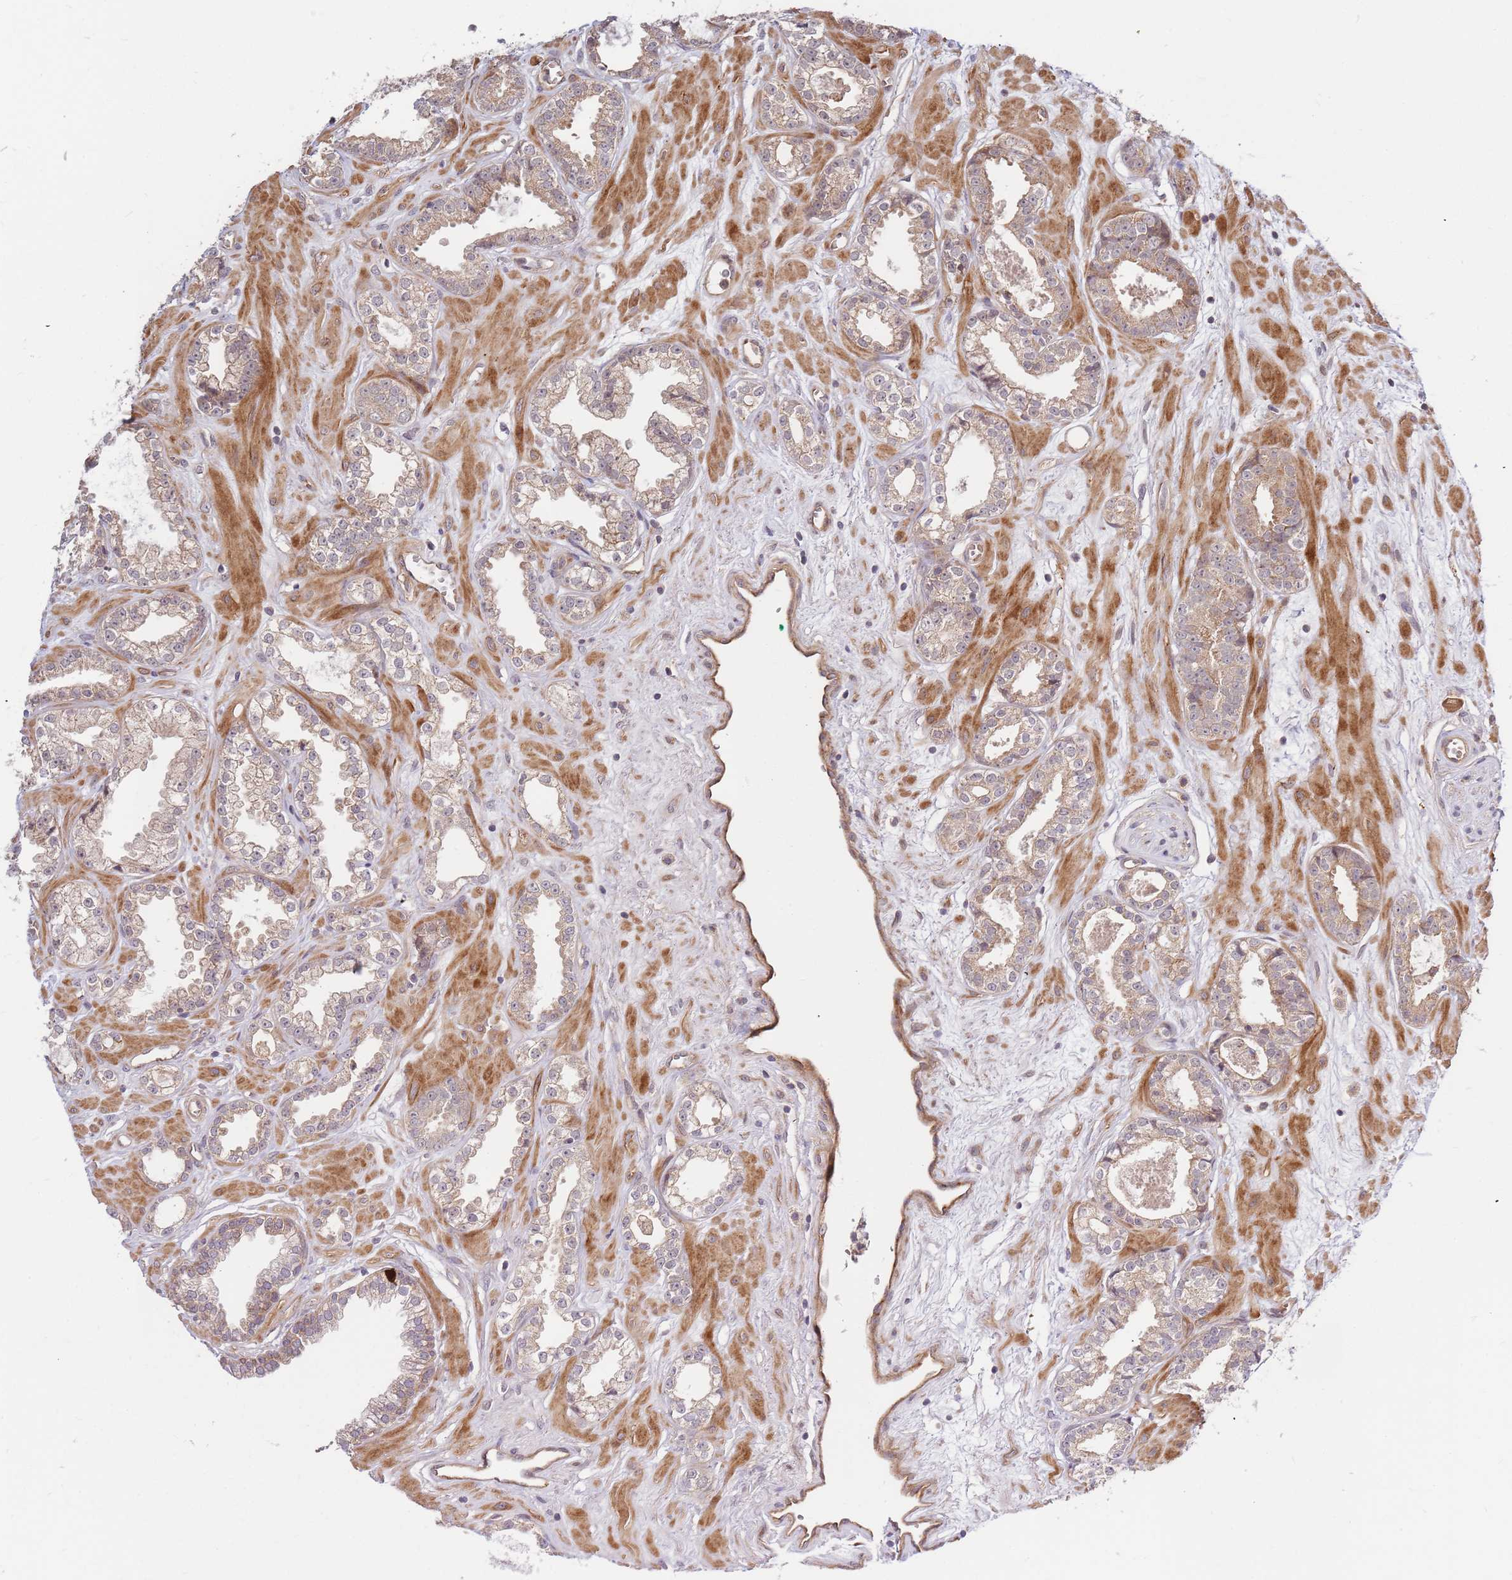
{"staining": {"intensity": "weak", "quantity": "25%-75%", "location": "cytoplasmic/membranous"}, "tissue": "prostate cancer", "cell_type": "Tumor cells", "image_type": "cancer", "snomed": [{"axis": "morphology", "description": "Adenocarcinoma, Low grade"}, {"axis": "topography", "description": "Prostate"}], "caption": "An immunohistochemistry image of tumor tissue is shown. Protein staining in brown shows weak cytoplasmic/membranous positivity in adenocarcinoma (low-grade) (prostate) within tumor cells.", "gene": "HAUS3", "patient": {"sex": "male", "age": 60}}